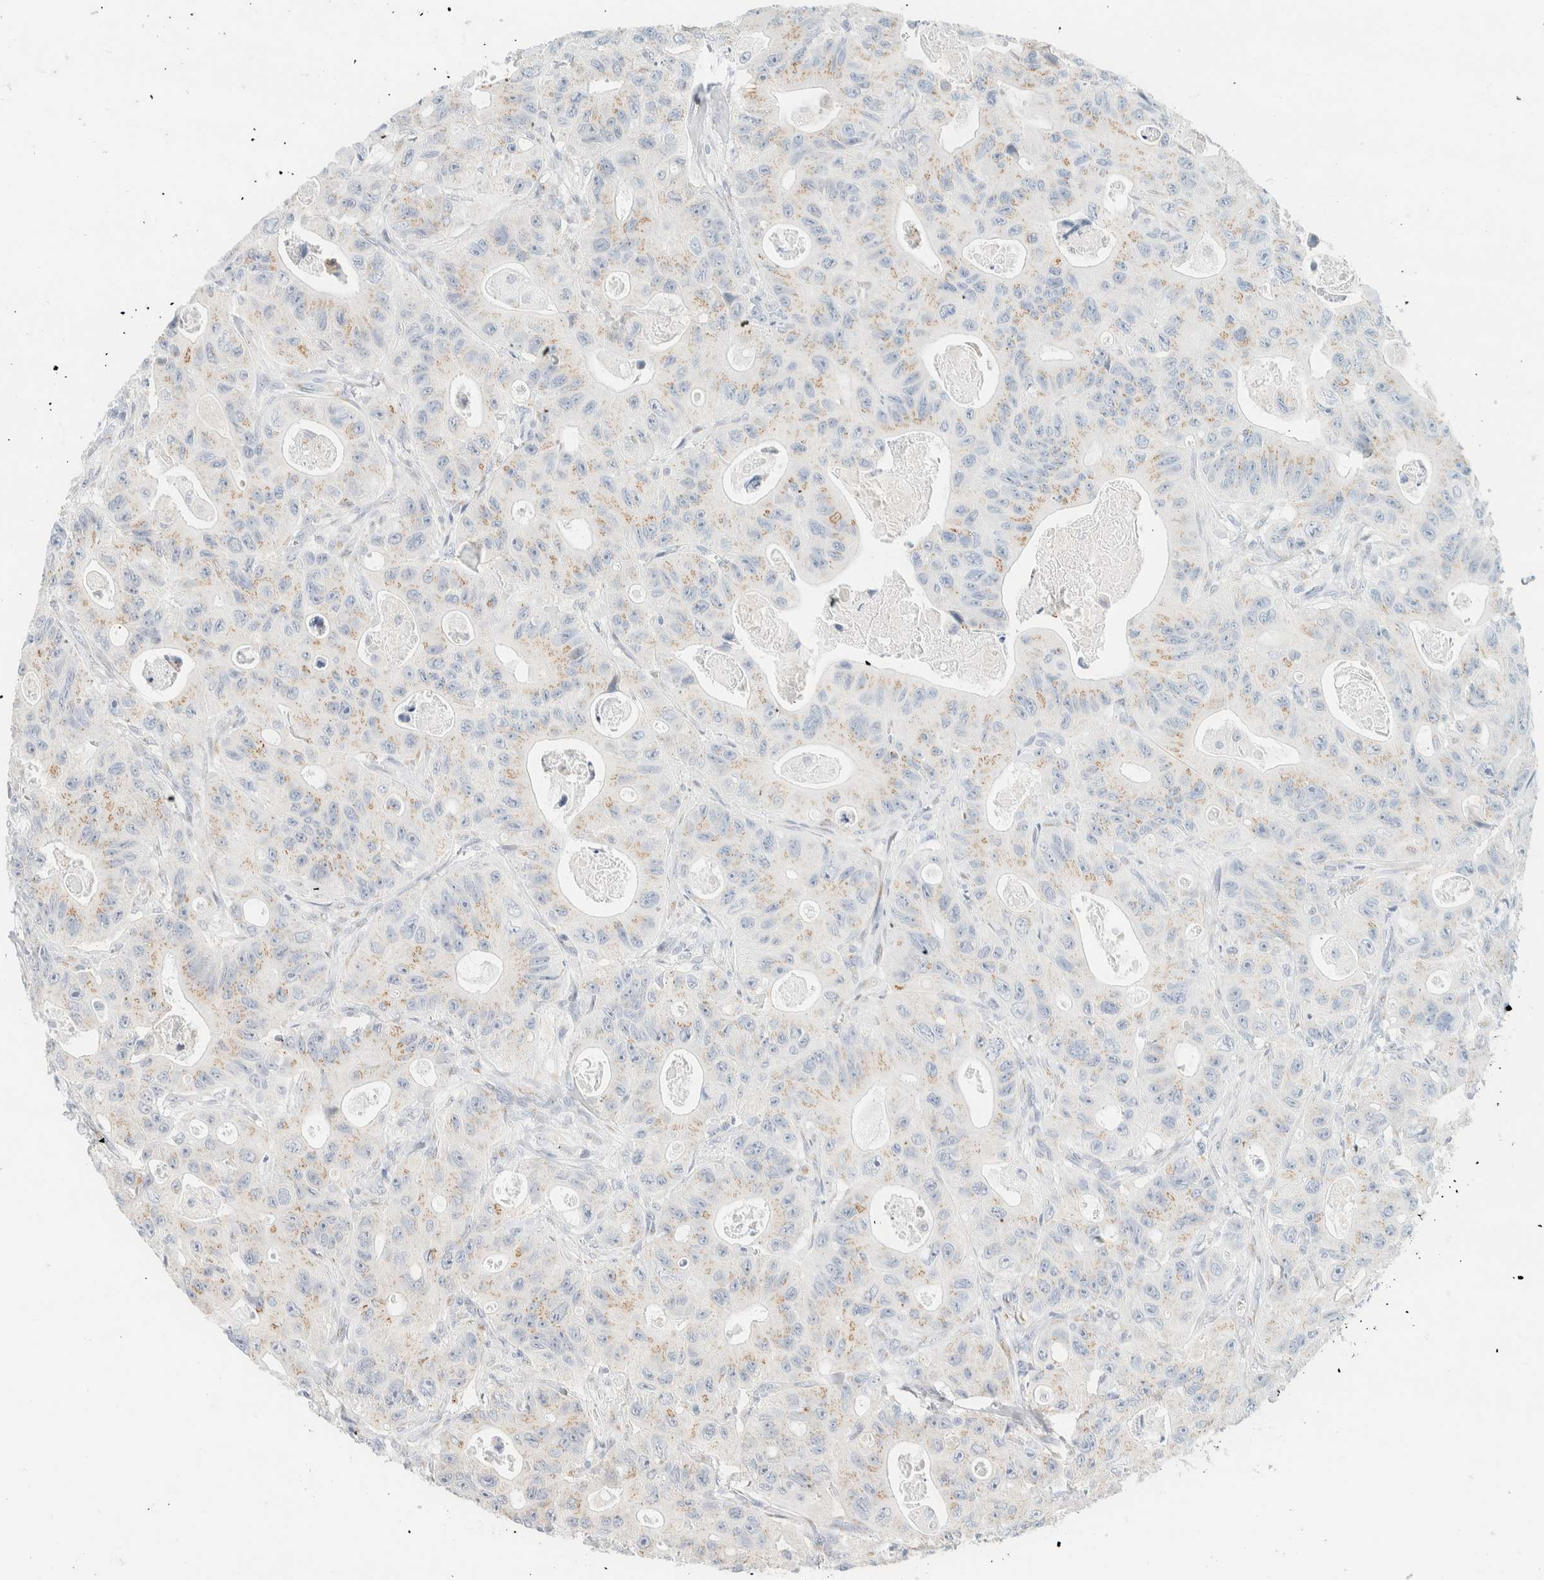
{"staining": {"intensity": "weak", "quantity": ">75%", "location": "cytoplasmic/membranous"}, "tissue": "colorectal cancer", "cell_type": "Tumor cells", "image_type": "cancer", "snomed": [{"axis": "morphology", "description": "Adenocarcinoma, NOS"}, {"axis": "topography", "description": "Colon"}], "caption": "A low amount of weak cytoplasmic/membranous expression is present in approximately >75% of tumor cells in colorectal cancer (adenocarcinoma) tissue.", "gene": "SPNS3", "patient": {"sex": "female", "age": 46}}